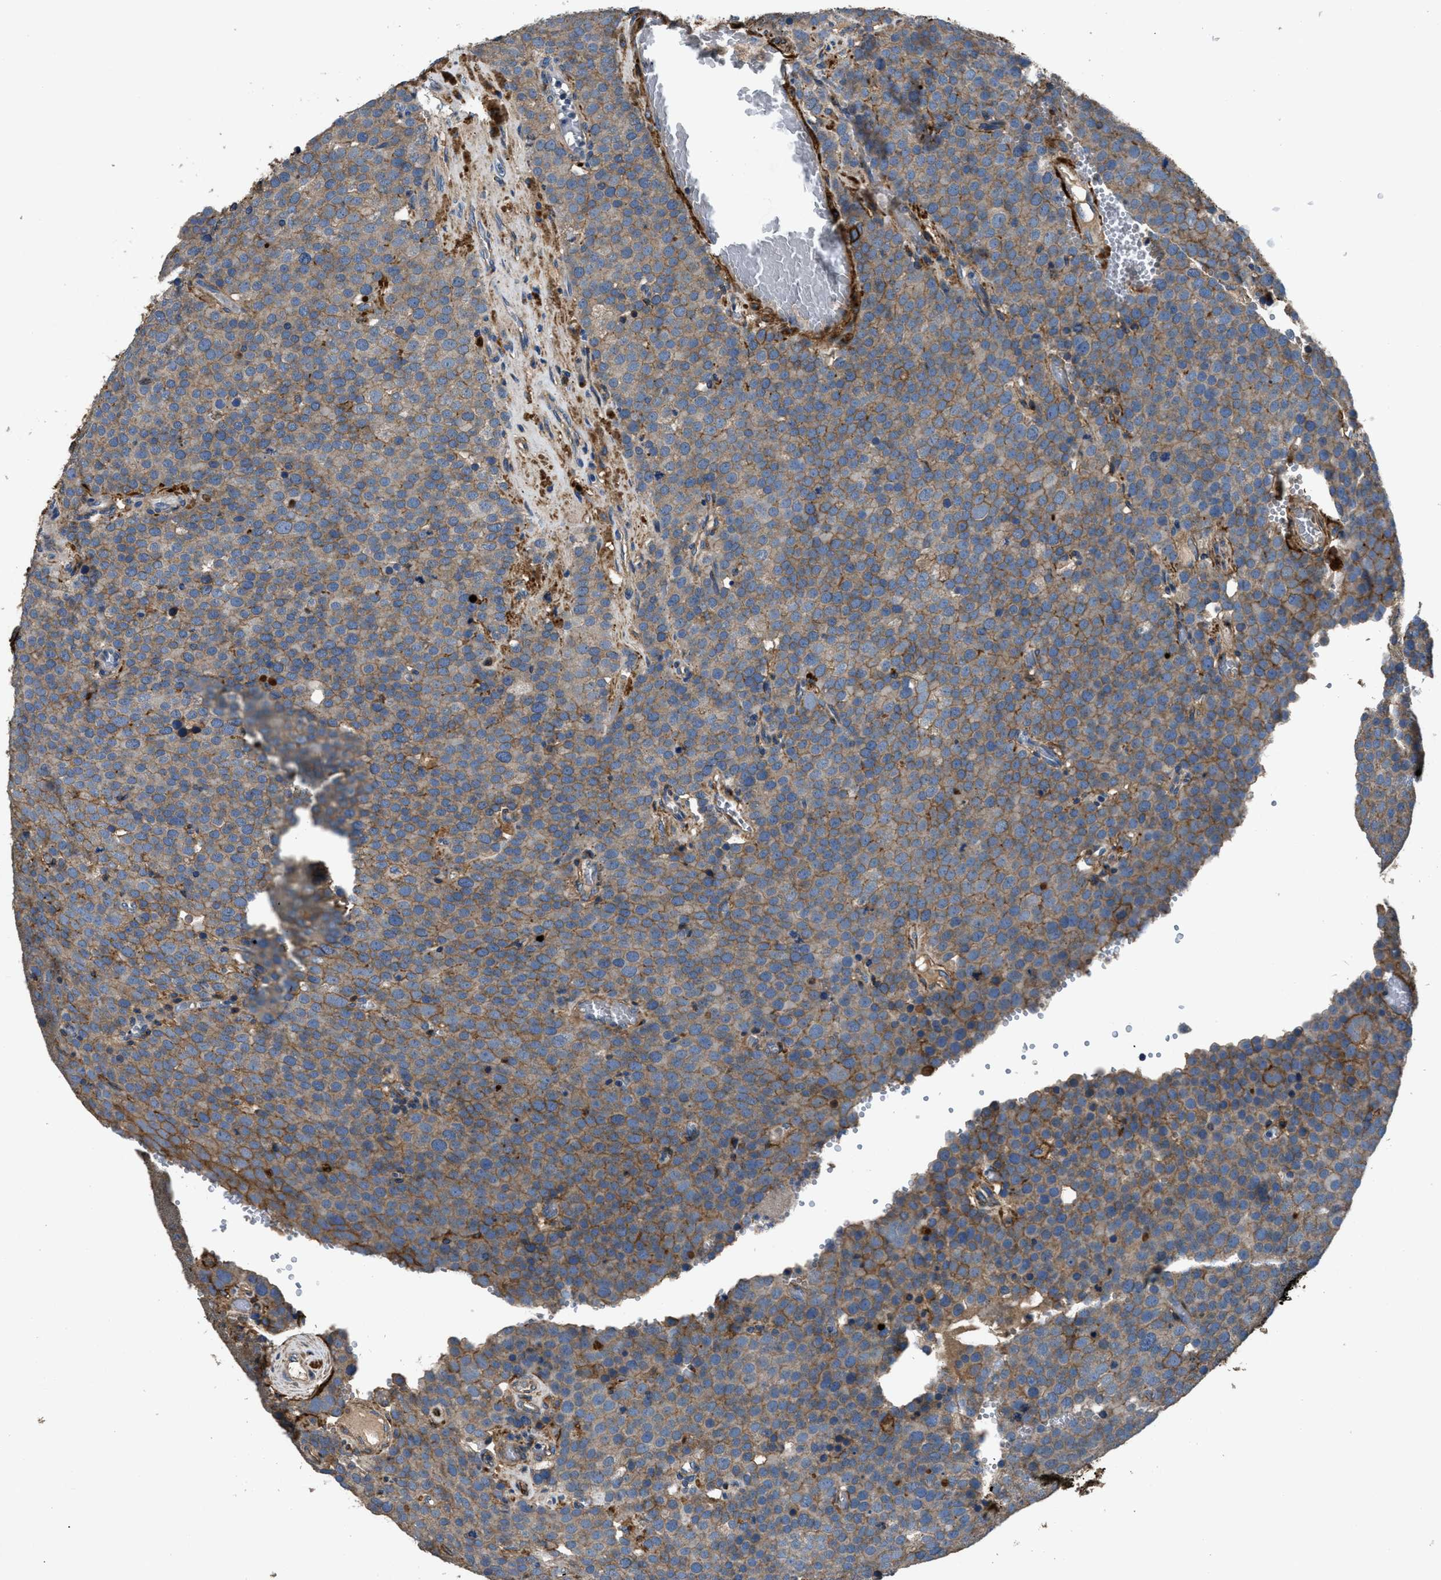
{"staining": {"intensity": "moderate", "quantity": ">75%", "location": "cytoplasmic/membranous"}, "tissue": "testis cancer", "cell_type": "Tumor cells", "image_type": "cancer", "snomed": [{"axis": "morphology", "description": "Normal tissue, NOS"}, {"axis": "morphology", "description": "Seminoma, NOS"}, {"axis": "topography", "description": "Testis"}], "caption": "Testis cancer stained with a protein marker demonstrates moderate staining in tumor cells.", "gene": "CD276", "patient": {"sex": "male", "age": 71}}